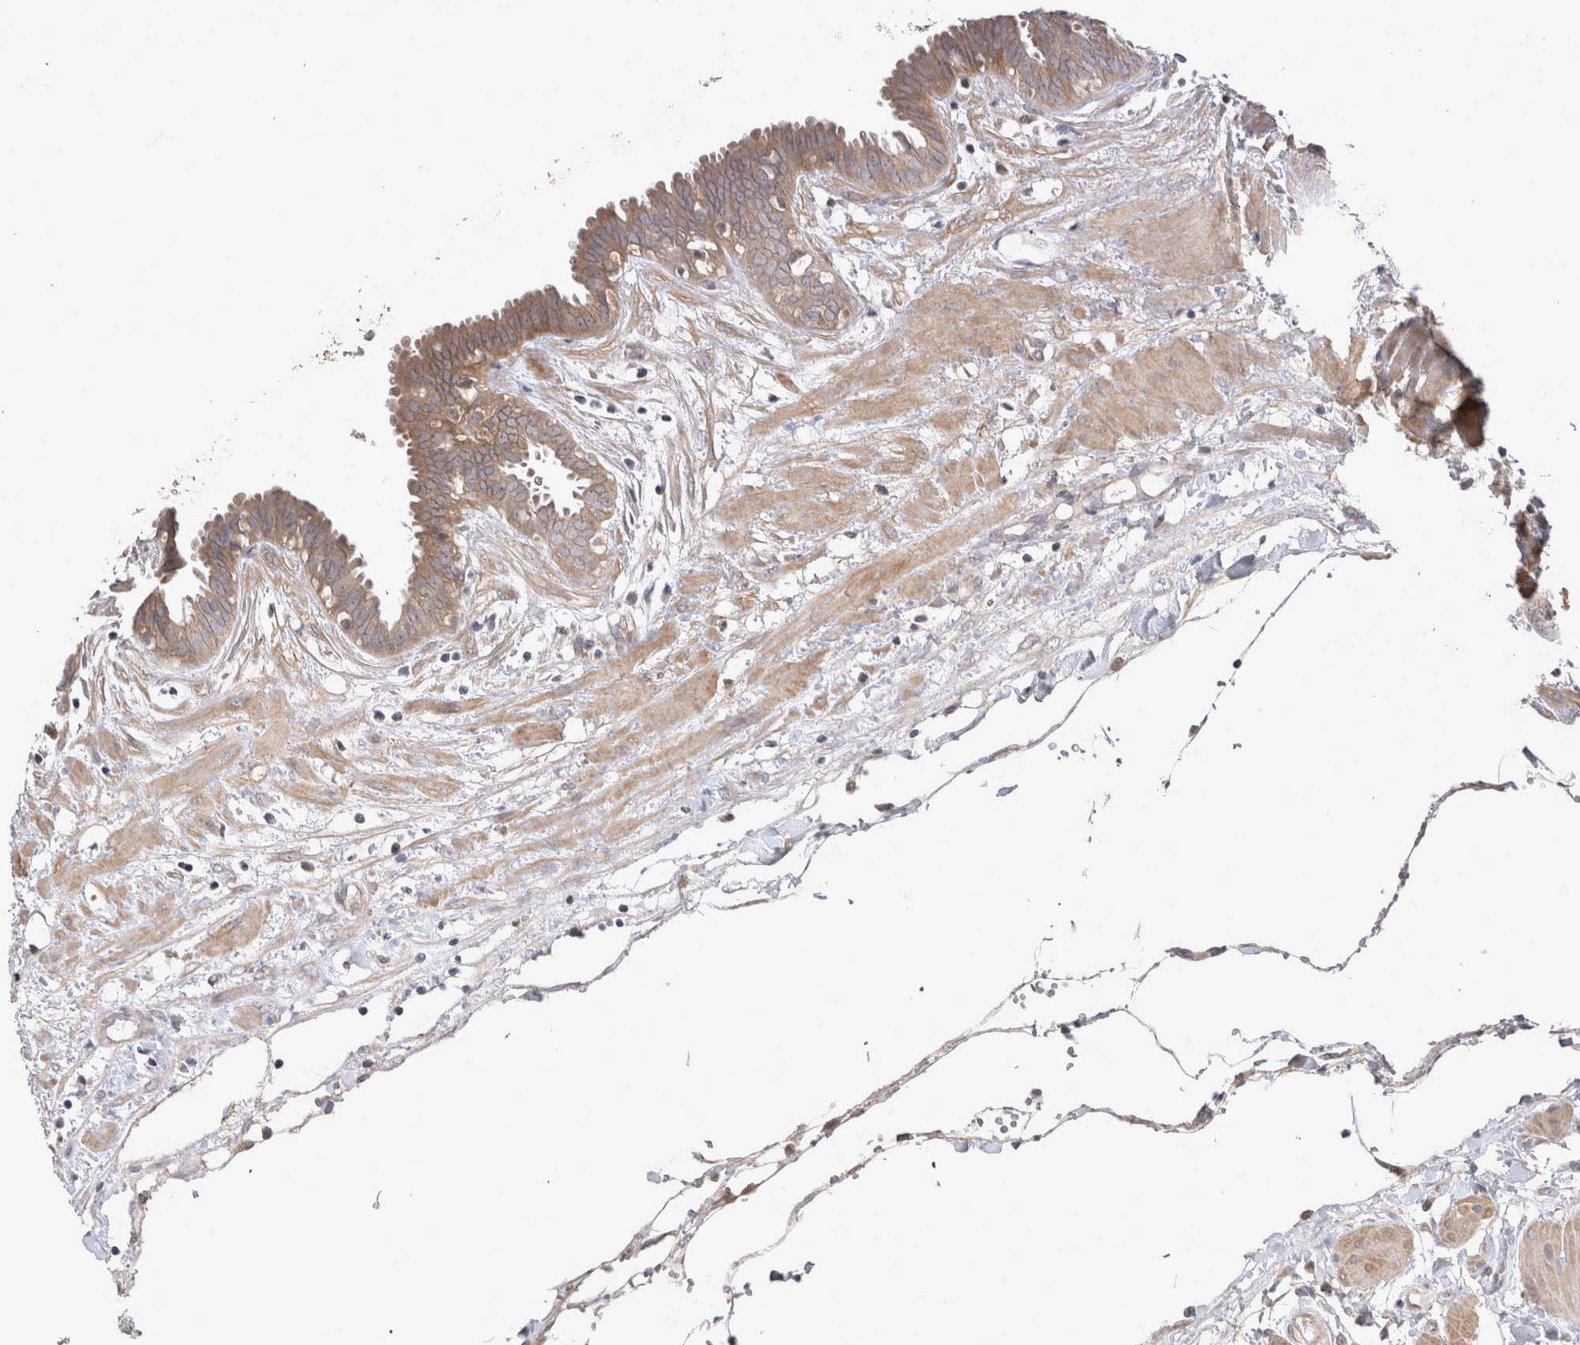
{"staining": {"intensity": "moderate", "quantity": "25%-75%", "location": "cytoplasmic/membranous"}, "tissue": "fallopian tube", "cell_type": "Glandular cells", "image_type": "normal", "snomed": [{"axis": "morphology", "description": "Normal tissue, NOS"}, {"axis": "topography", "description": "Fallopian tube"}, {"axis": "topography", "description": "Placenta"}], "caption": "Protein staining shows moderate cytoplasmic/membranous expression in approximately 25%-75% of glandular cells in benign fallopian tube. Nuclei are stained in blue.", "gene": "SRD5A3", "patient": {"sex": "female", "age": 32}}